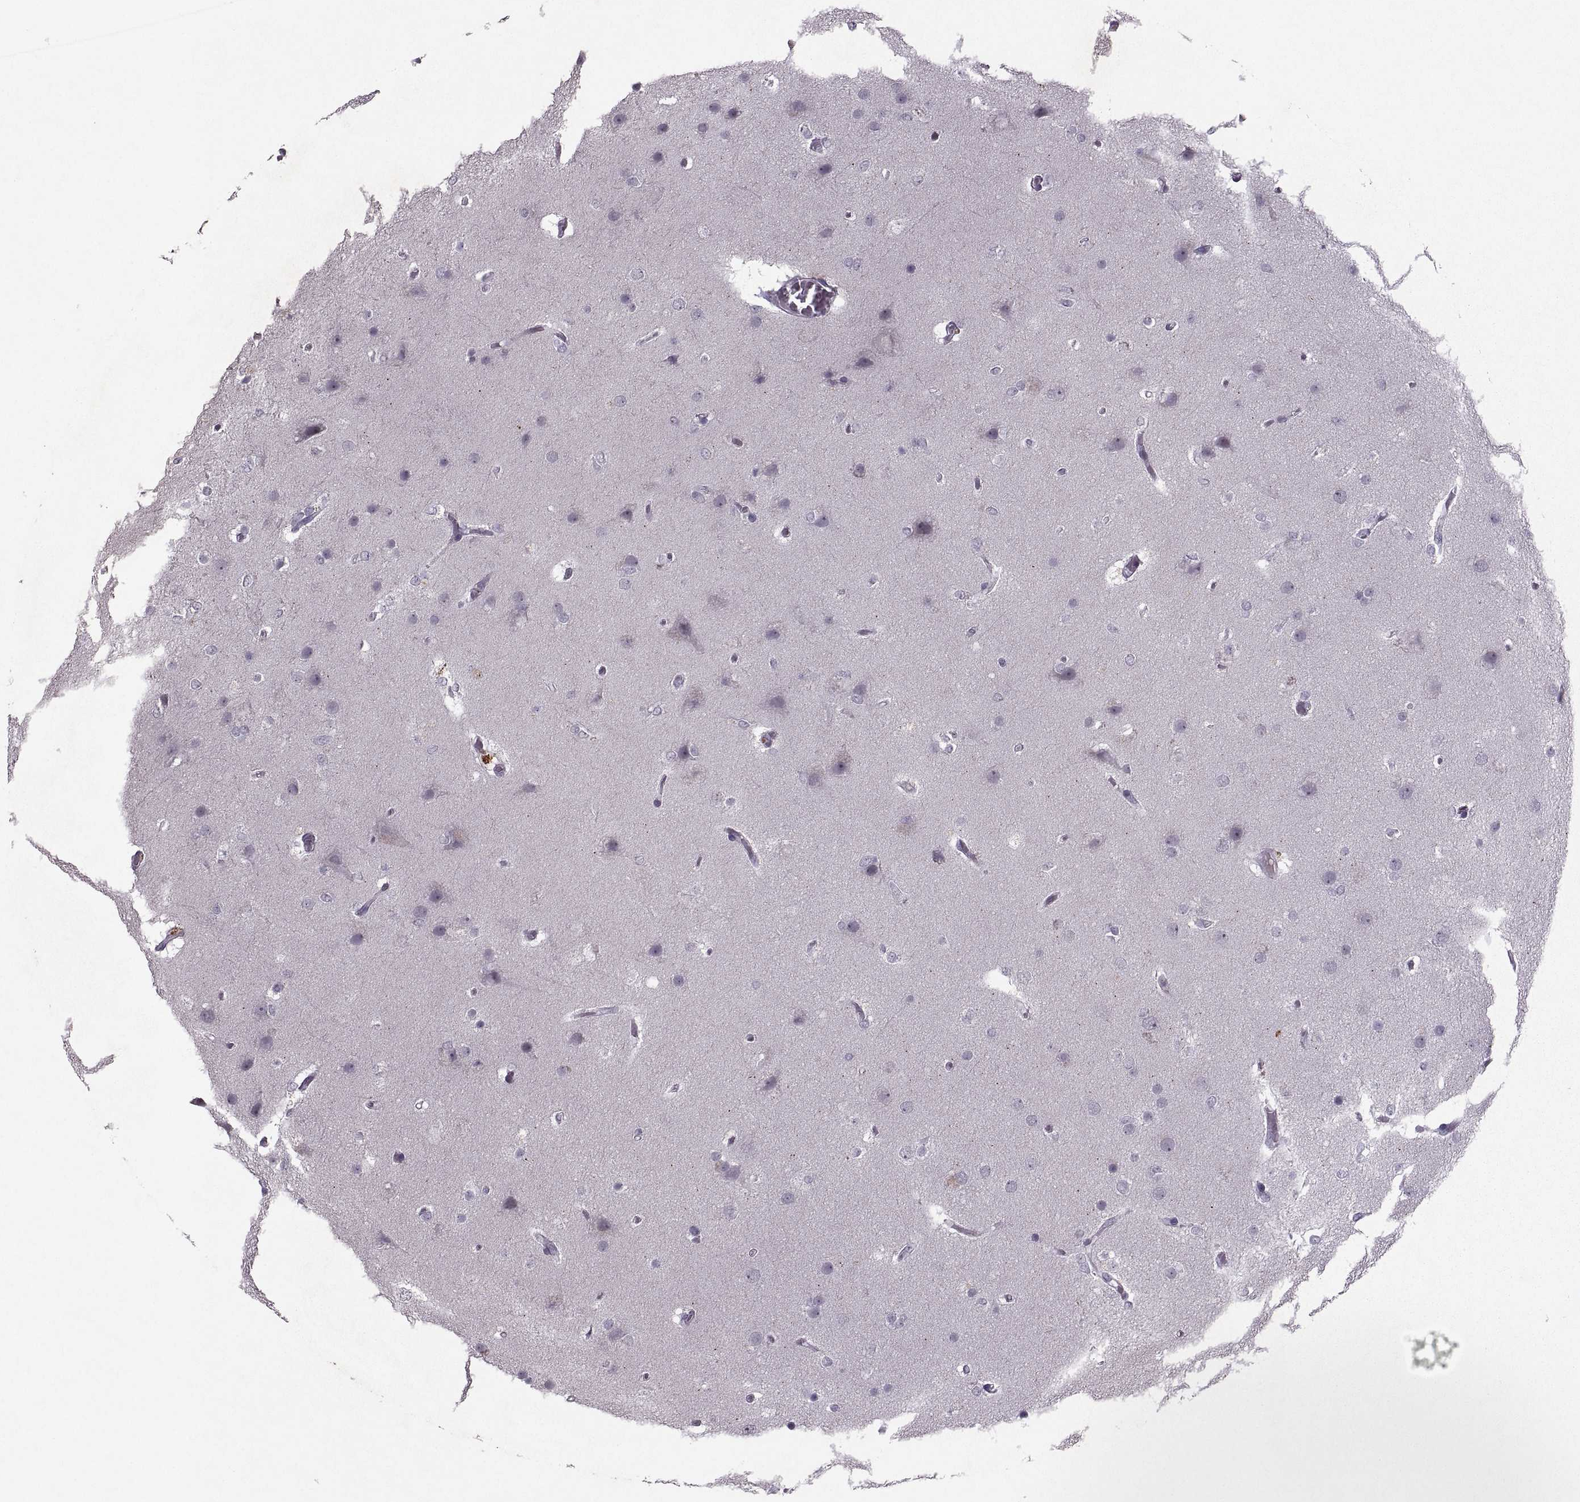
{"staining": {"intensity": "negative", "quantity": "none", "location": "none"}, "tissue": "glioma", "cell_type": "Tumor cells", "image_type": "cancer", "snomed": [{"axis": "morphology", "description": "Glioma, malignant, High grade"}, {"axis": "topography", "description": "Brain"}], "caption": "Protein analysis of glioma reveals no significant expression in tumor cells.", "gene": "MGAT4D", "patient": {"sex": "female", "age": 61}}